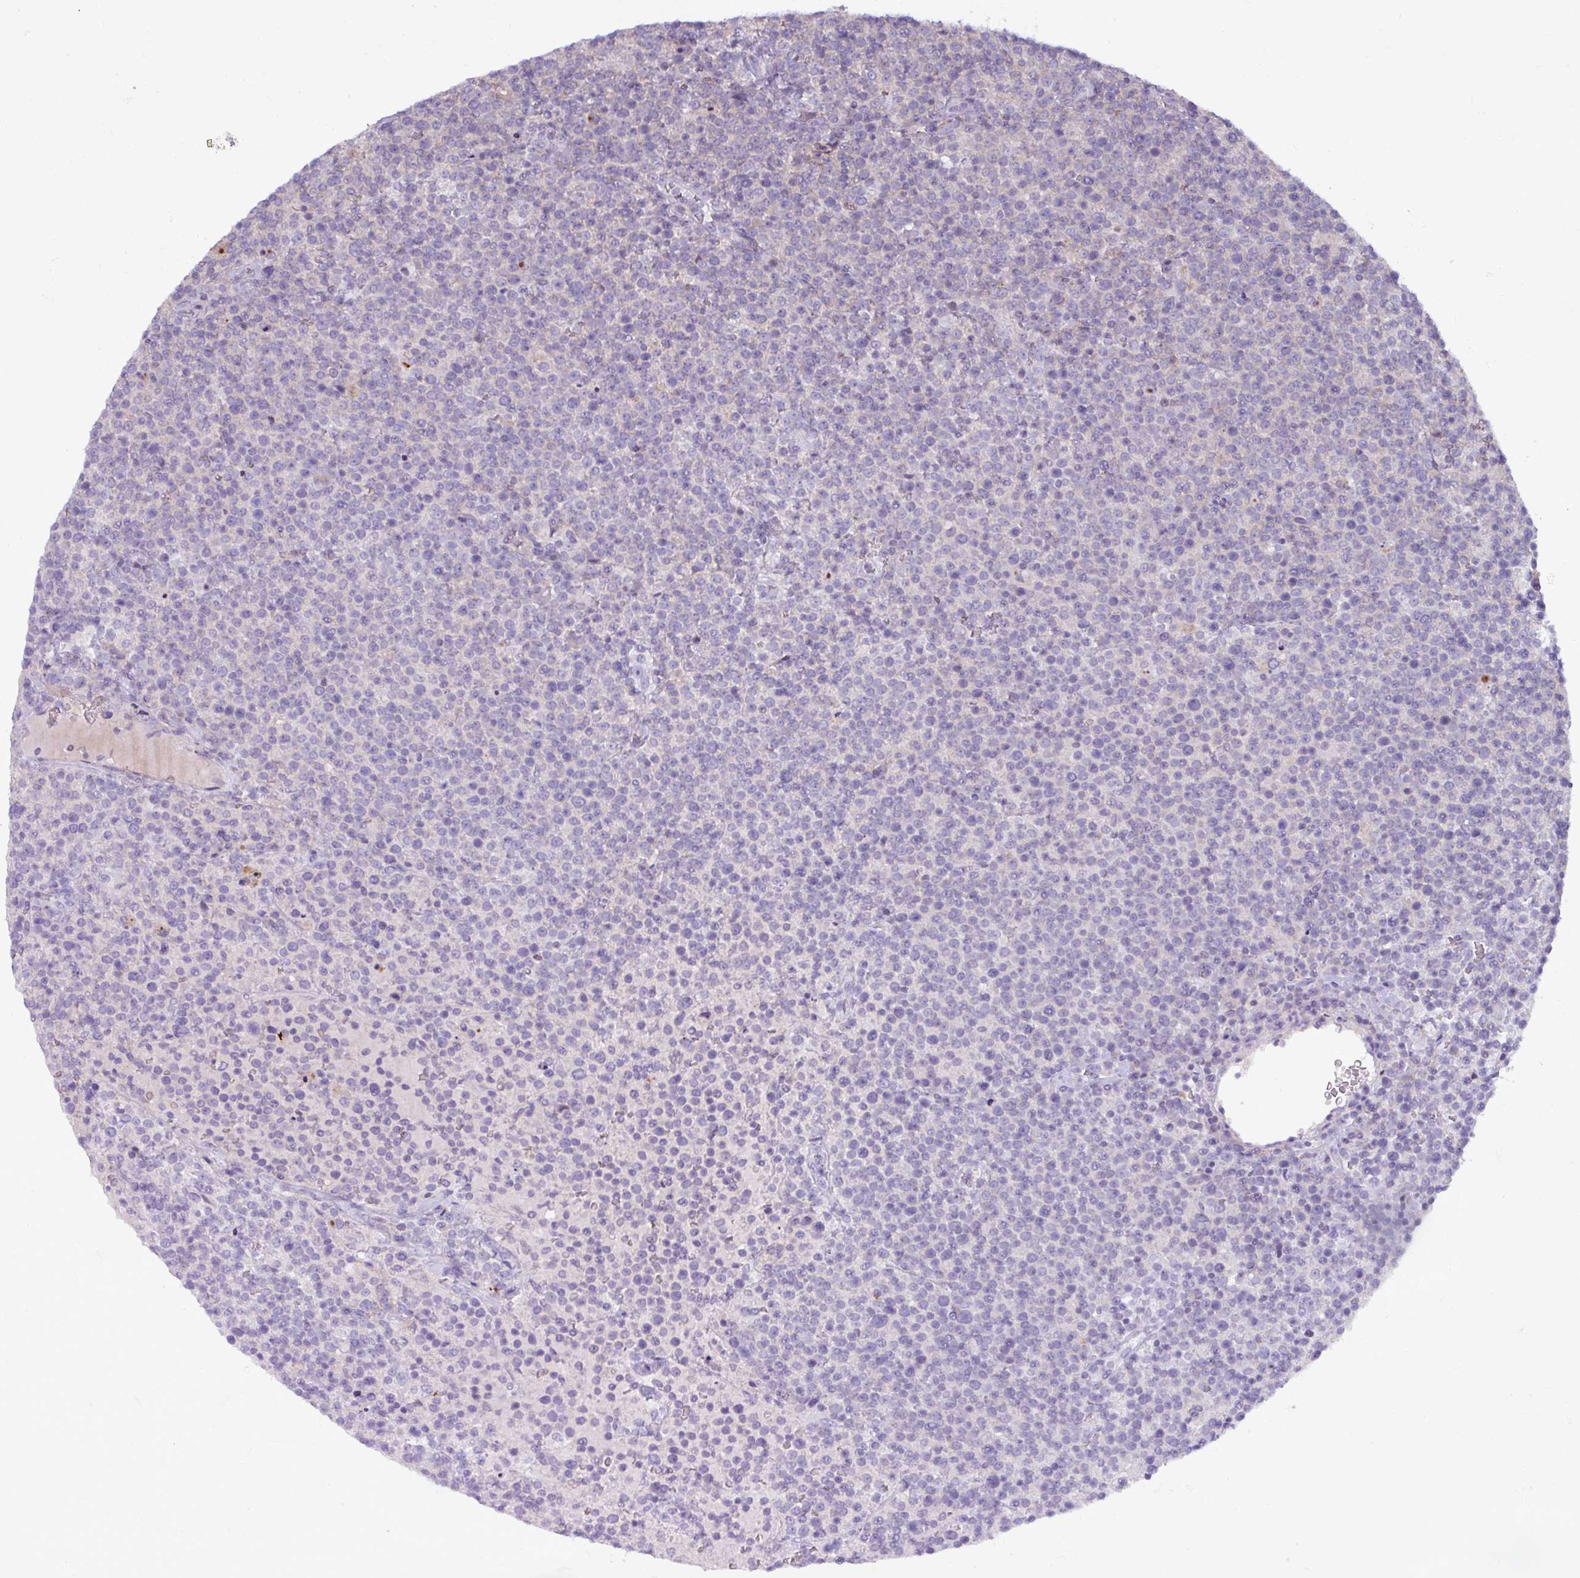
{"staining": {"intensity": "negative", "quantity": "none", "location": "none"}, "tissue": "lymphoma", "cell_type": "Tumor cells", "image_type": "cancer", "snomed": [{"axis": "morphology", "description": "Malignant lymphoma, non-Hodgkin's type, High grade"}, {"axis": "topography", "description": "Lymph node"}], "caption": "This is a photomicrograph of IHC staining of malignant lymphoma, non-Hodgkin's type (high-grade), which shows no staining in tumor cells.", "gene": "TNFSF12", "patient": {"sex": "male", "age": 61}}